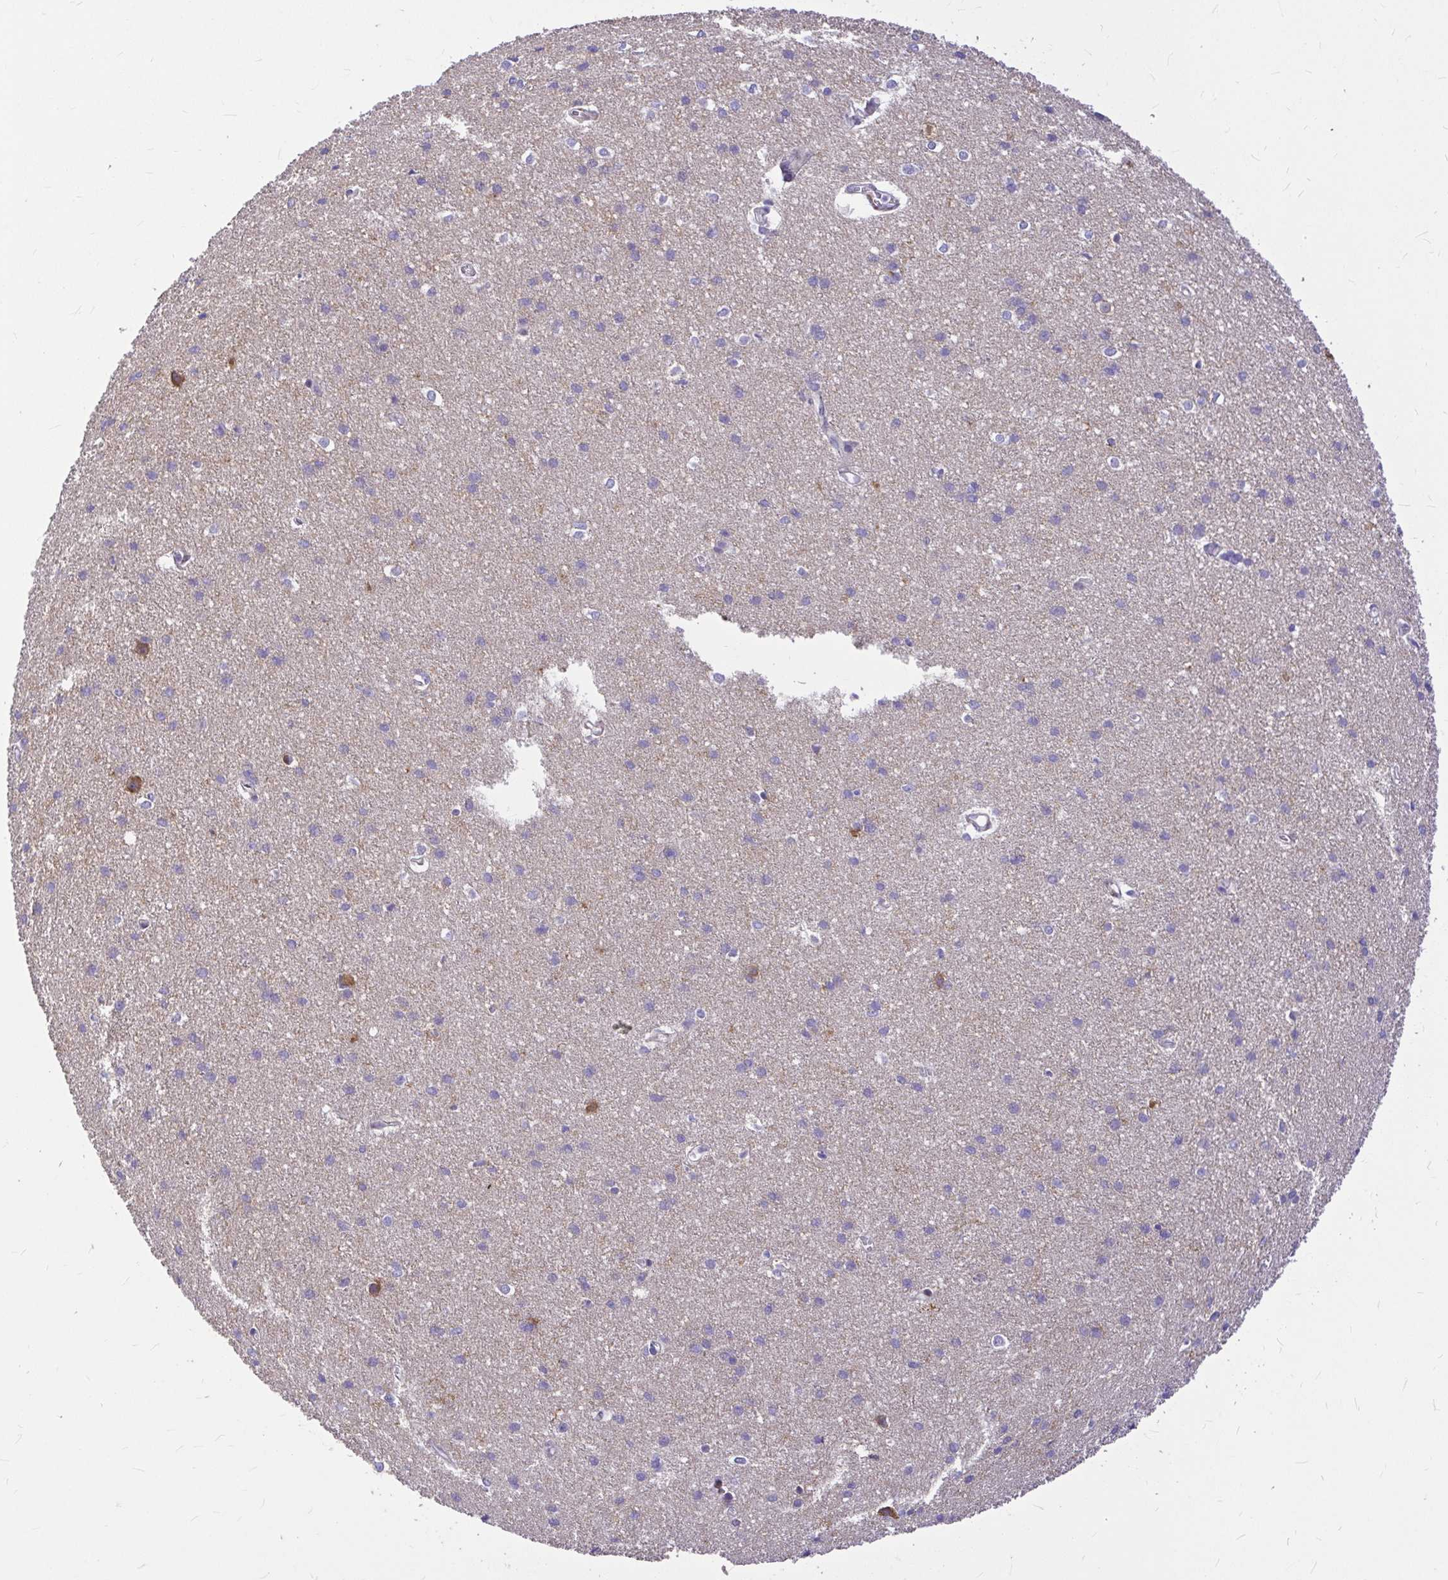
{"staining": {"intensity": "negative", "quantity": "none", "location": "none"}, "tissue": "cerebral cortex", "cell_type": "Endothelial cells", "image_type": "normal", "snomed": [{"axis": "morphology", "description": "Normal tissue, NOS"}, {"axis": "topography", "description": "Cerebral cortex"}], "caption": "Histopathology image shows no protein staining in endothelial cells of unremarkable cerebral cortex. (DAB (3,3'-diaminobenzidine) immunohistochemistry (IHC) with hematoxylin counter stain).", "gene": "GABBR2", "patient": {"sex": "male", "age": 37}}